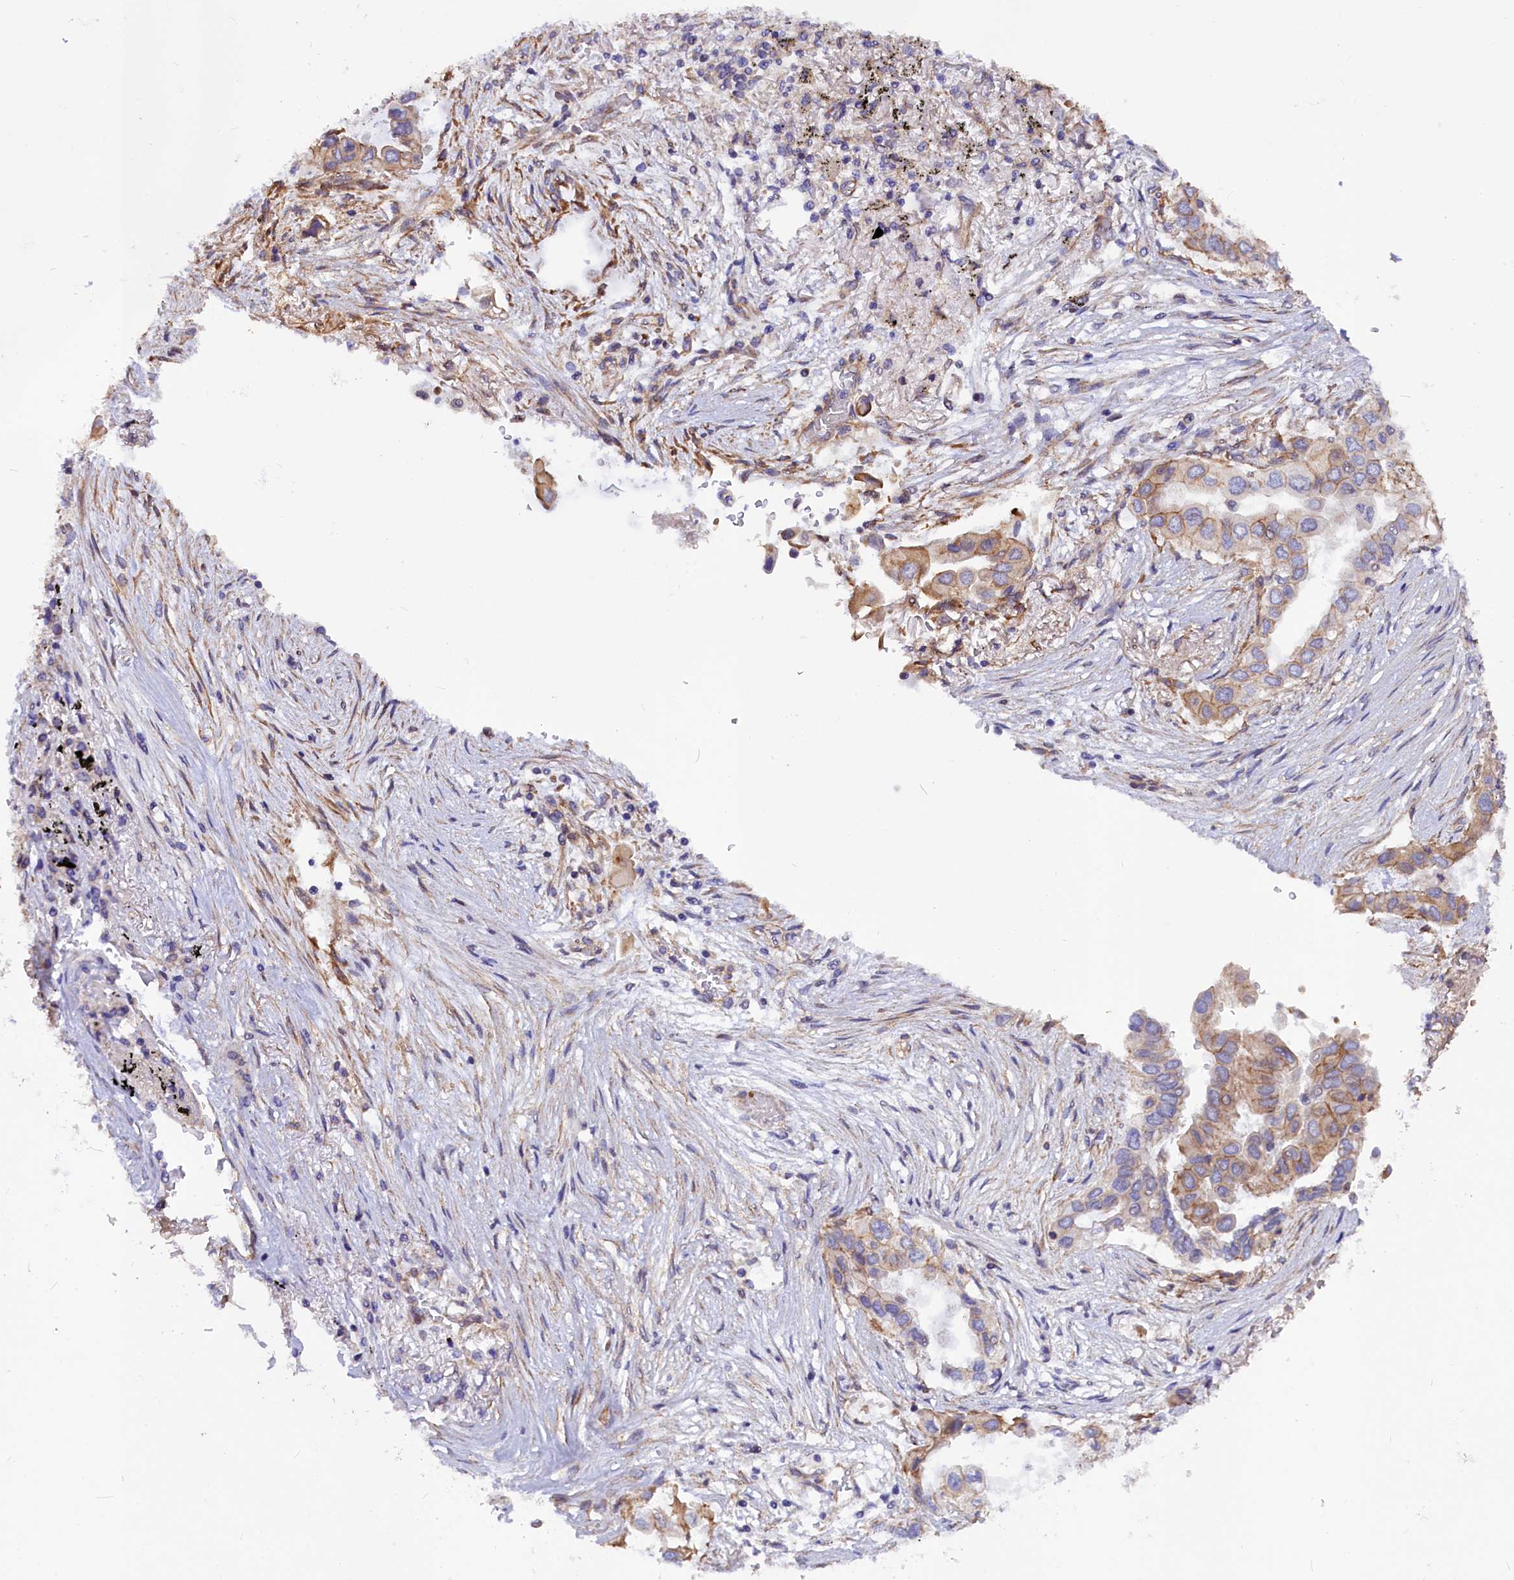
{"staining": {"intensity": "weak", "quantity": "<25%", "location": "cytoplasmic/membranous"}, "tissue": "lung cancer", "cell_type": "Tumor cells", "image_type": "cancer", "snomed": [{"axis": "morphology", "description": "Adenocarcinoma, NOS"}, {"axis": "topography", "description": "Lung"}], "caption": "High power microscopy micrograph of an immunohistochemistry (IHC) photomicrograph of adenocarcinoma (lung), revealing no significant positivity in tumor cells.", "gene": "MED20", "patient": {"sex": "female", "age": 76}}